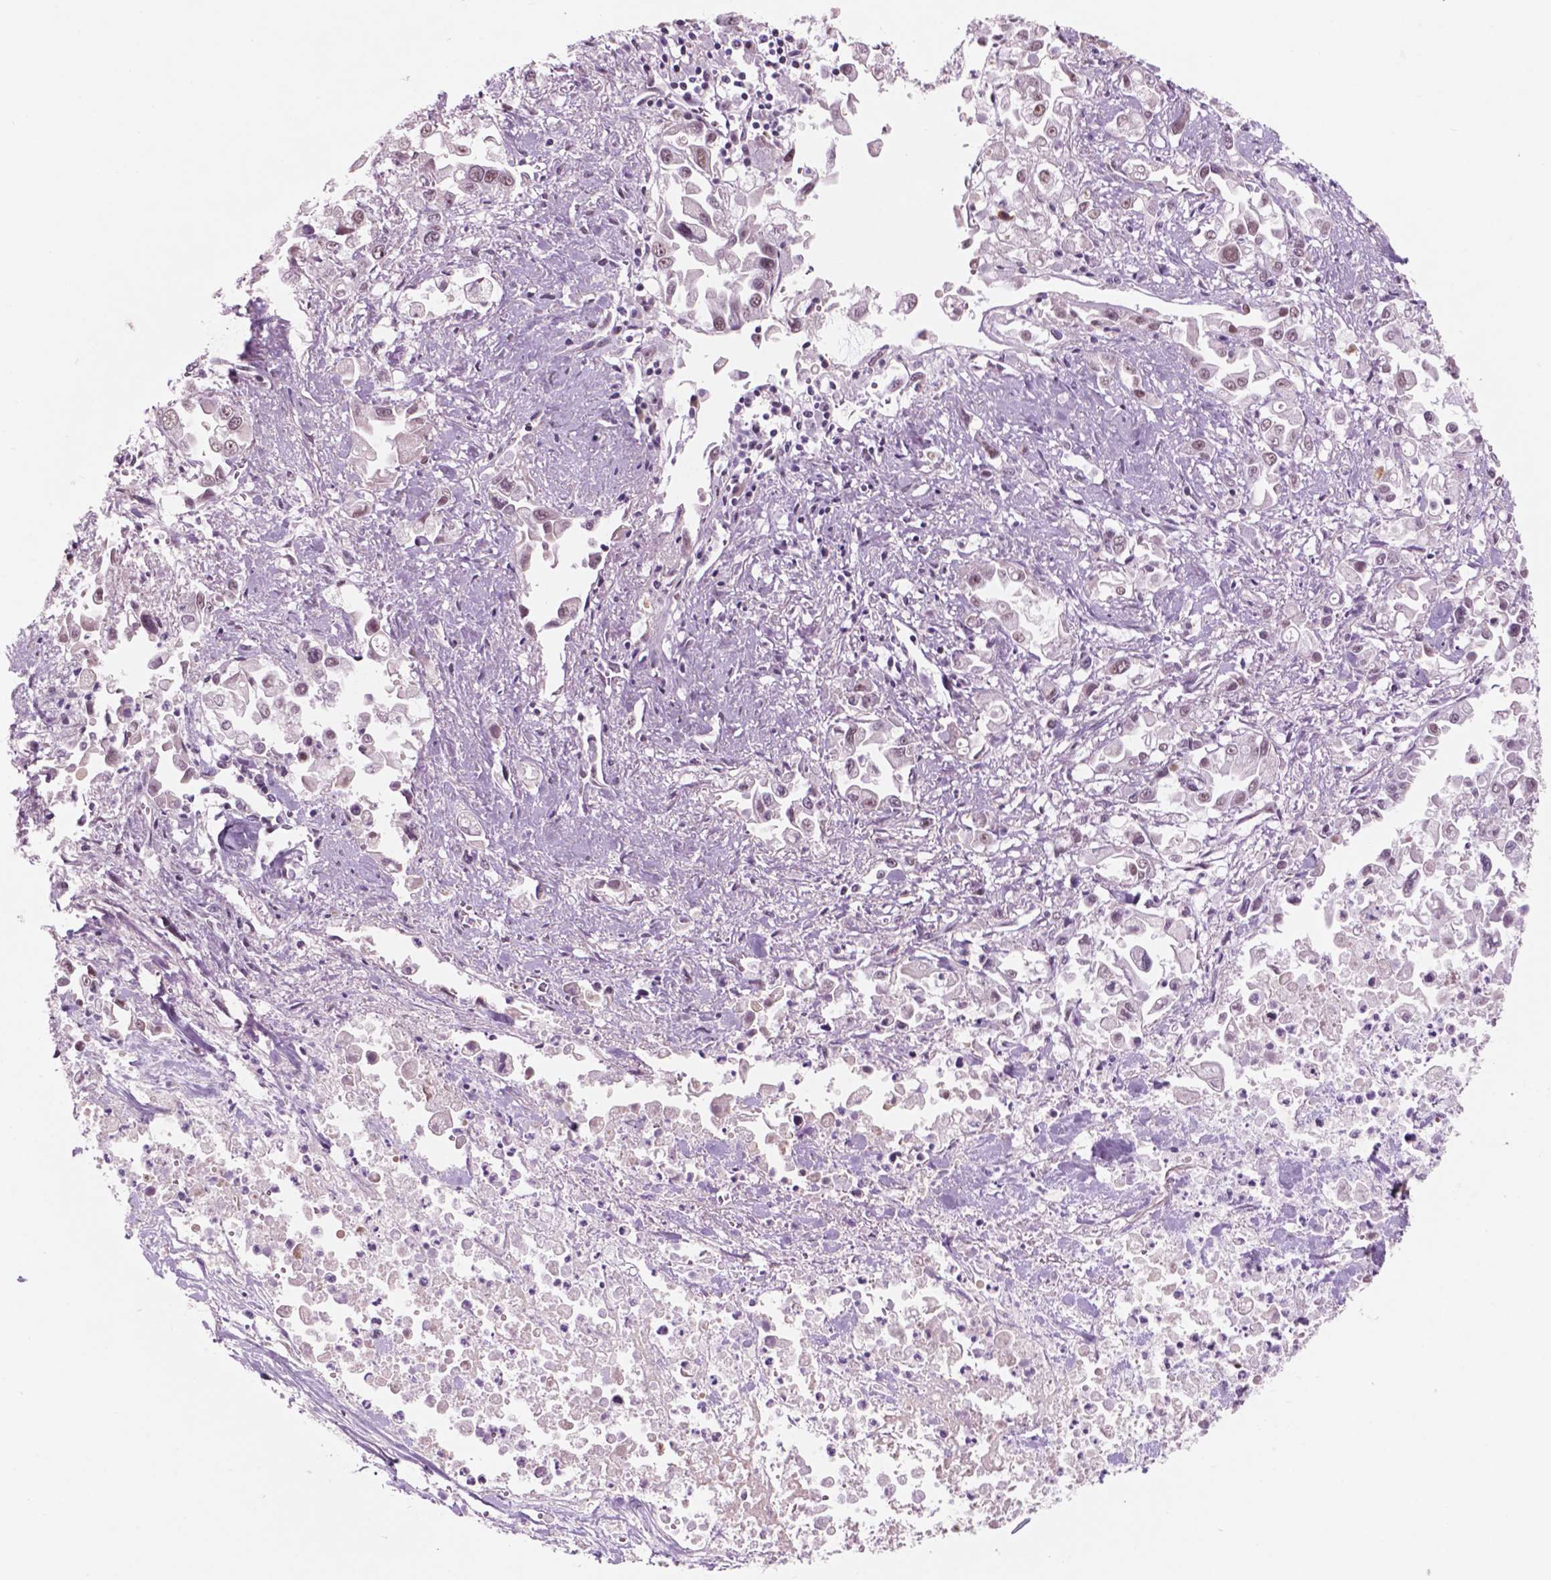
{"staining": {"intensity": "moderate", "quantity": ">75%", "location": "nuclear"}, "tissue": "pancreatic cancer", "cell_type": "Tumor cells", "image_type": "cancer", "snomed": [{"axis": "morphology", "description": "Adenocarcinoma, NOS"}, {"axis": "topography", "description": "Pancreas"}], "caption": "Protein staining displays moderate nuclear staining in approximately >75% of tumor cells in pancreatic cancer (adenocarcinoma).", "gene": "POLR2E", "patient": {"sex": "female", "age": 83}}